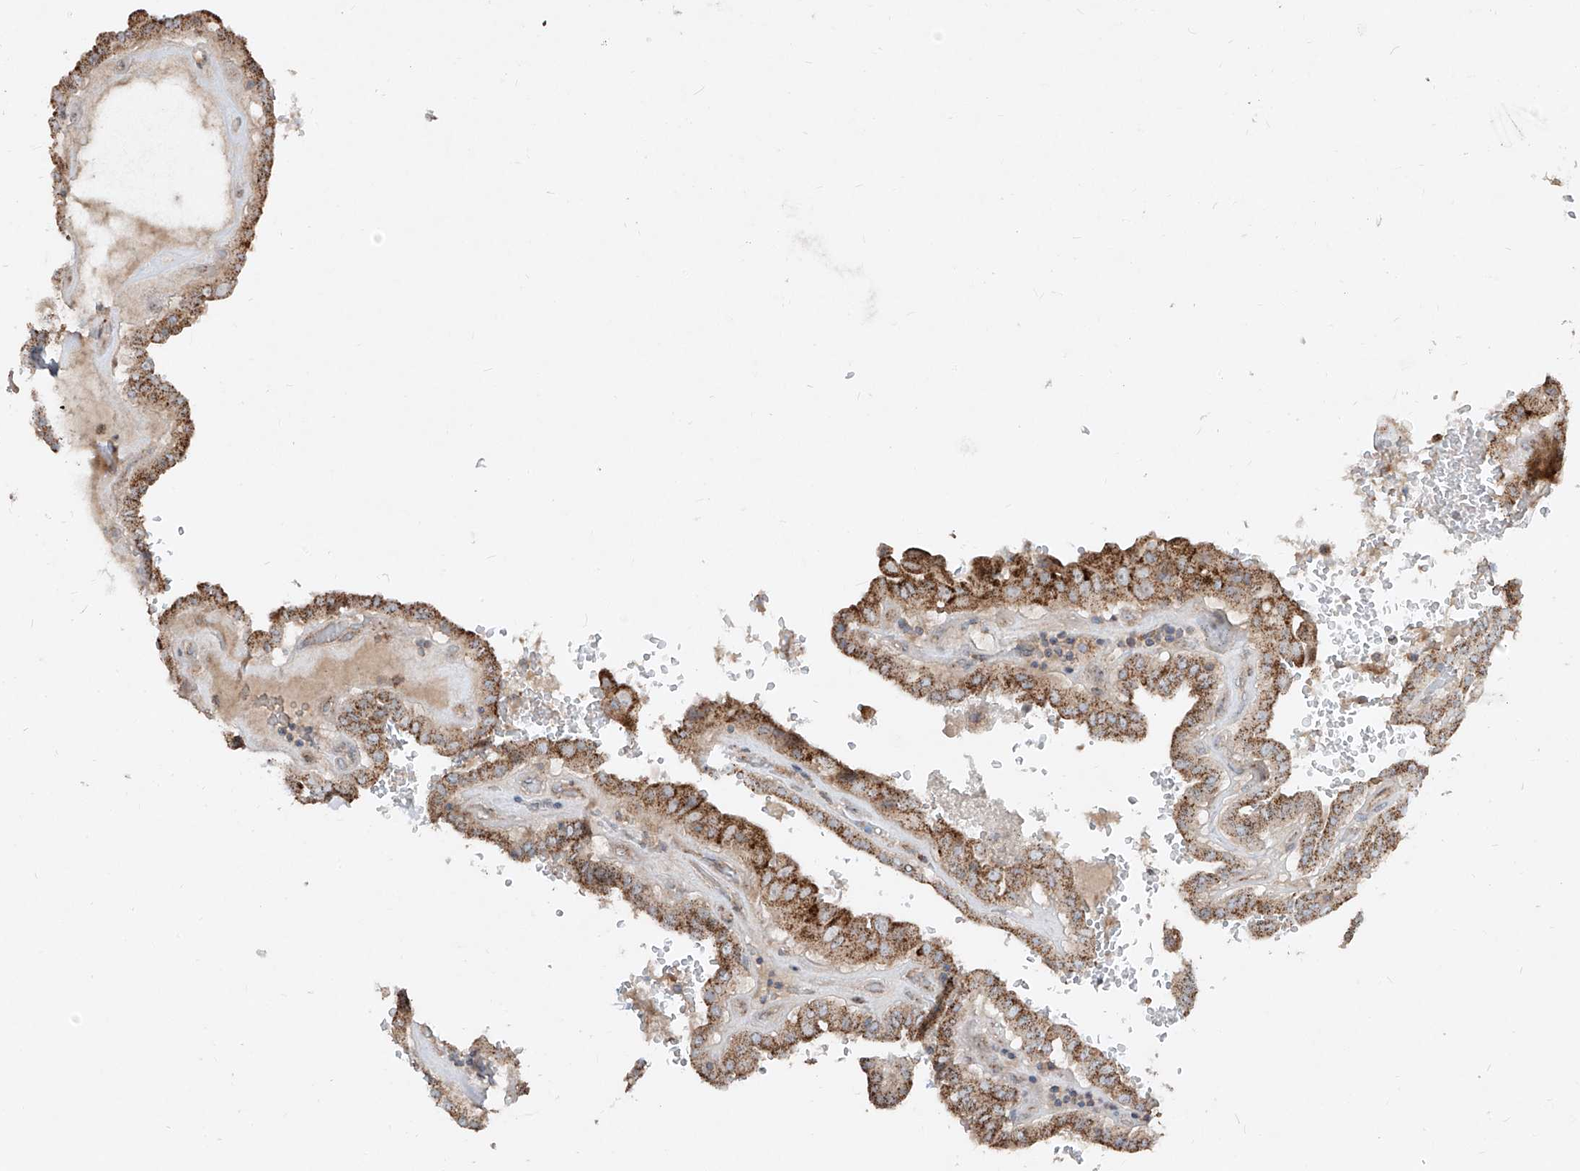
{"staining": {"intensity": "strong", "quantity": ">75%", "location": "cytoplasmic/membranous"}, "tissue": "thyroid cancer", "cell_type": "Tumor cells", "image_type": "cancer", "snomed": [{"axis": "morphology", "description": "Papillary adenocarcinoma, NOS"}, {"axis": "topography", "description": "Thyroid gland"}], "caption": "This photomicrograph exhibits immunohistochemistry staining of papillary adenocarcinoma (thyroid), with high strong cytoplasmic/membranous staining in about >75% of tumor cells.", "gene": "ABCD3", "patient": {"sex": "male", "age": 77}}